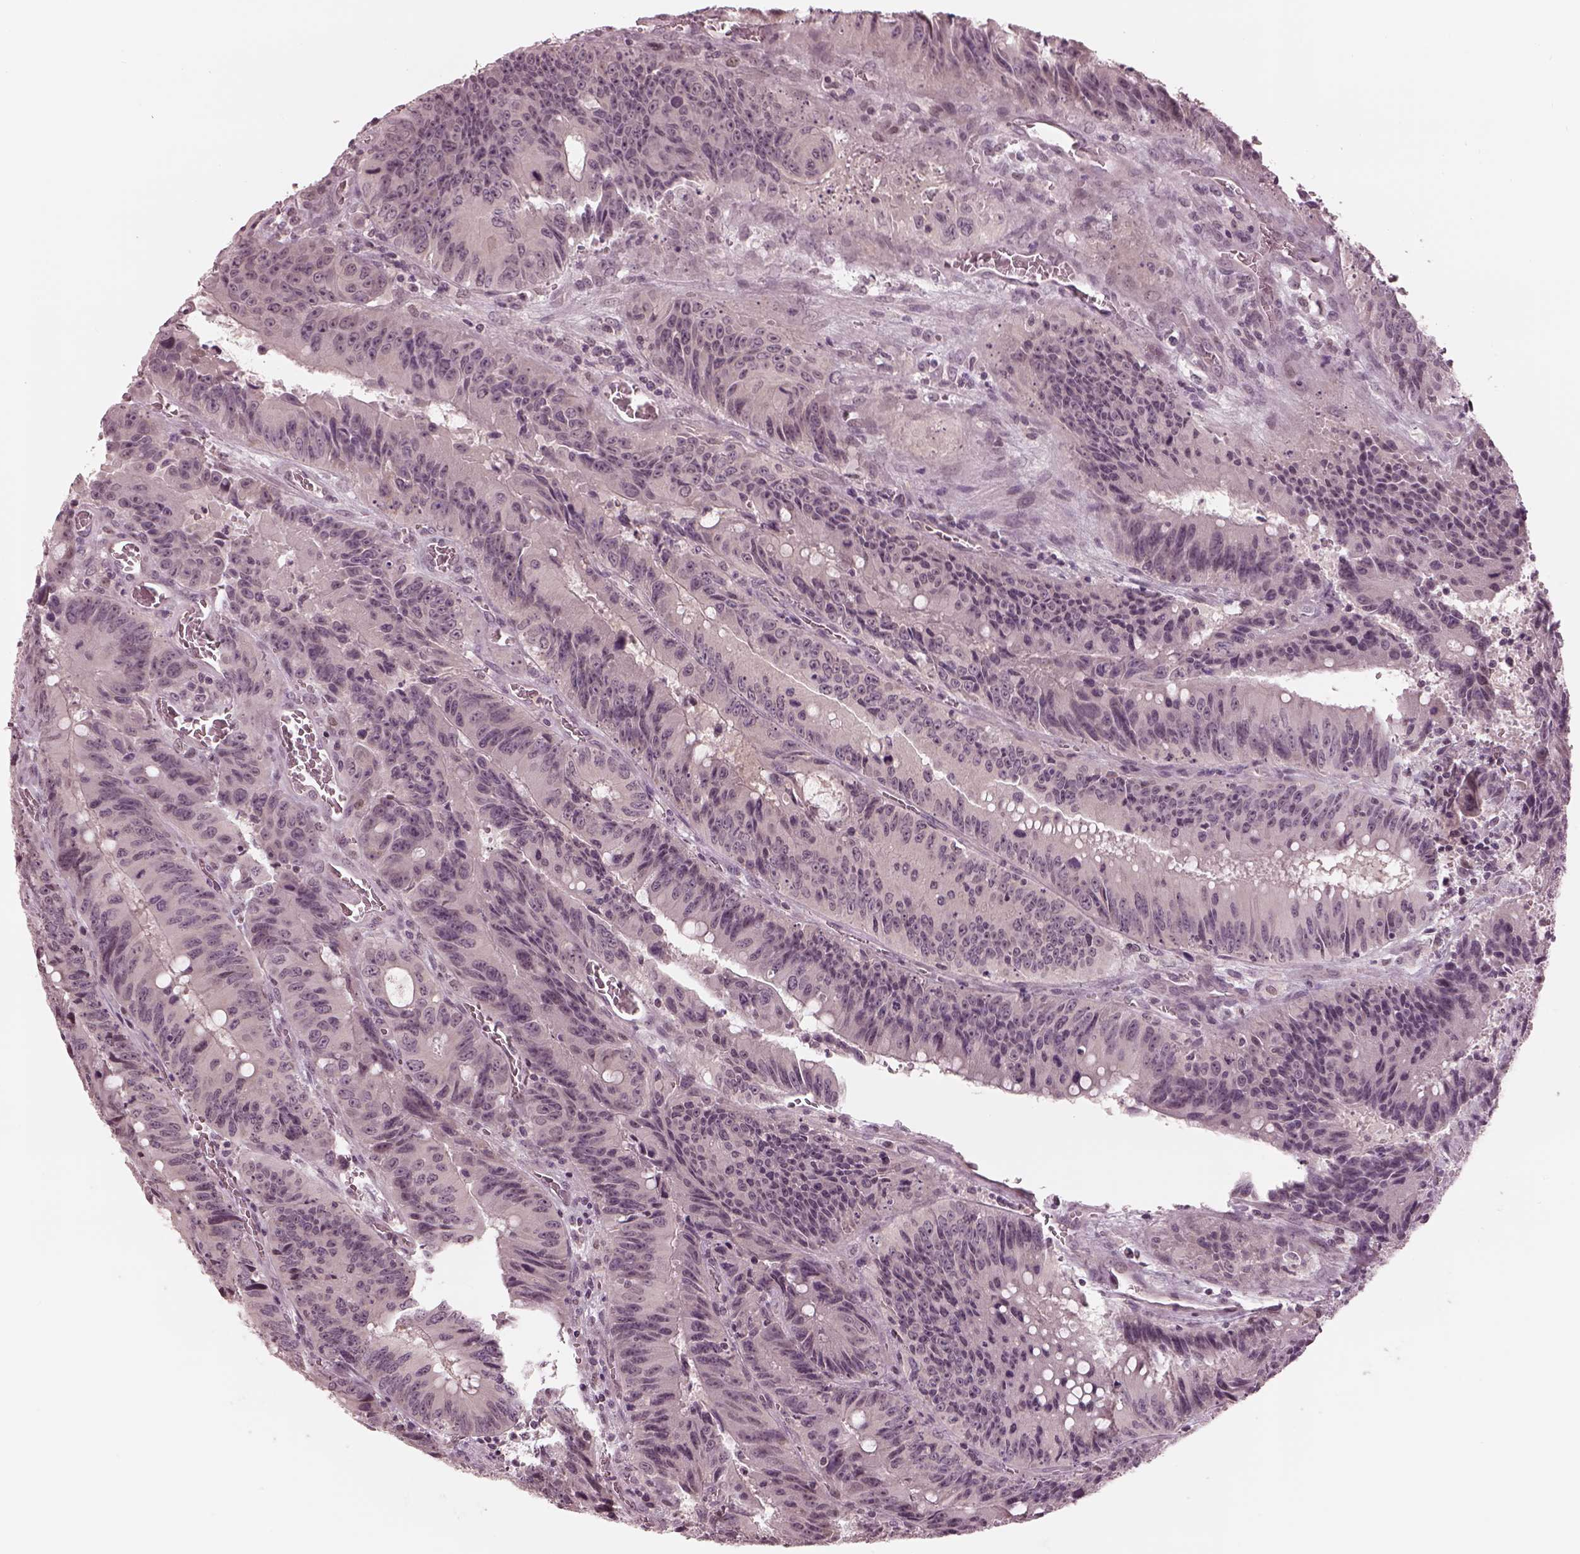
{"staining": {"intensity": "negative", "quantity": "none", "location": "none"}, "tissue": "colorectal cancer", "cell_type": "Tumor cells", "image_type": "cancer", "snomed": [{"axis": "morphology", "description": "Adenocarcinoma, NOS"}, {"axis": "topography", "description": "Rectum"}], "caption": "Protein analysis of colorectal cancer (adenocarcinoma) shows no significant positivity in tumor cells.", "gene": "IQCG", "patient": {"sex": "female", "age": 72}}